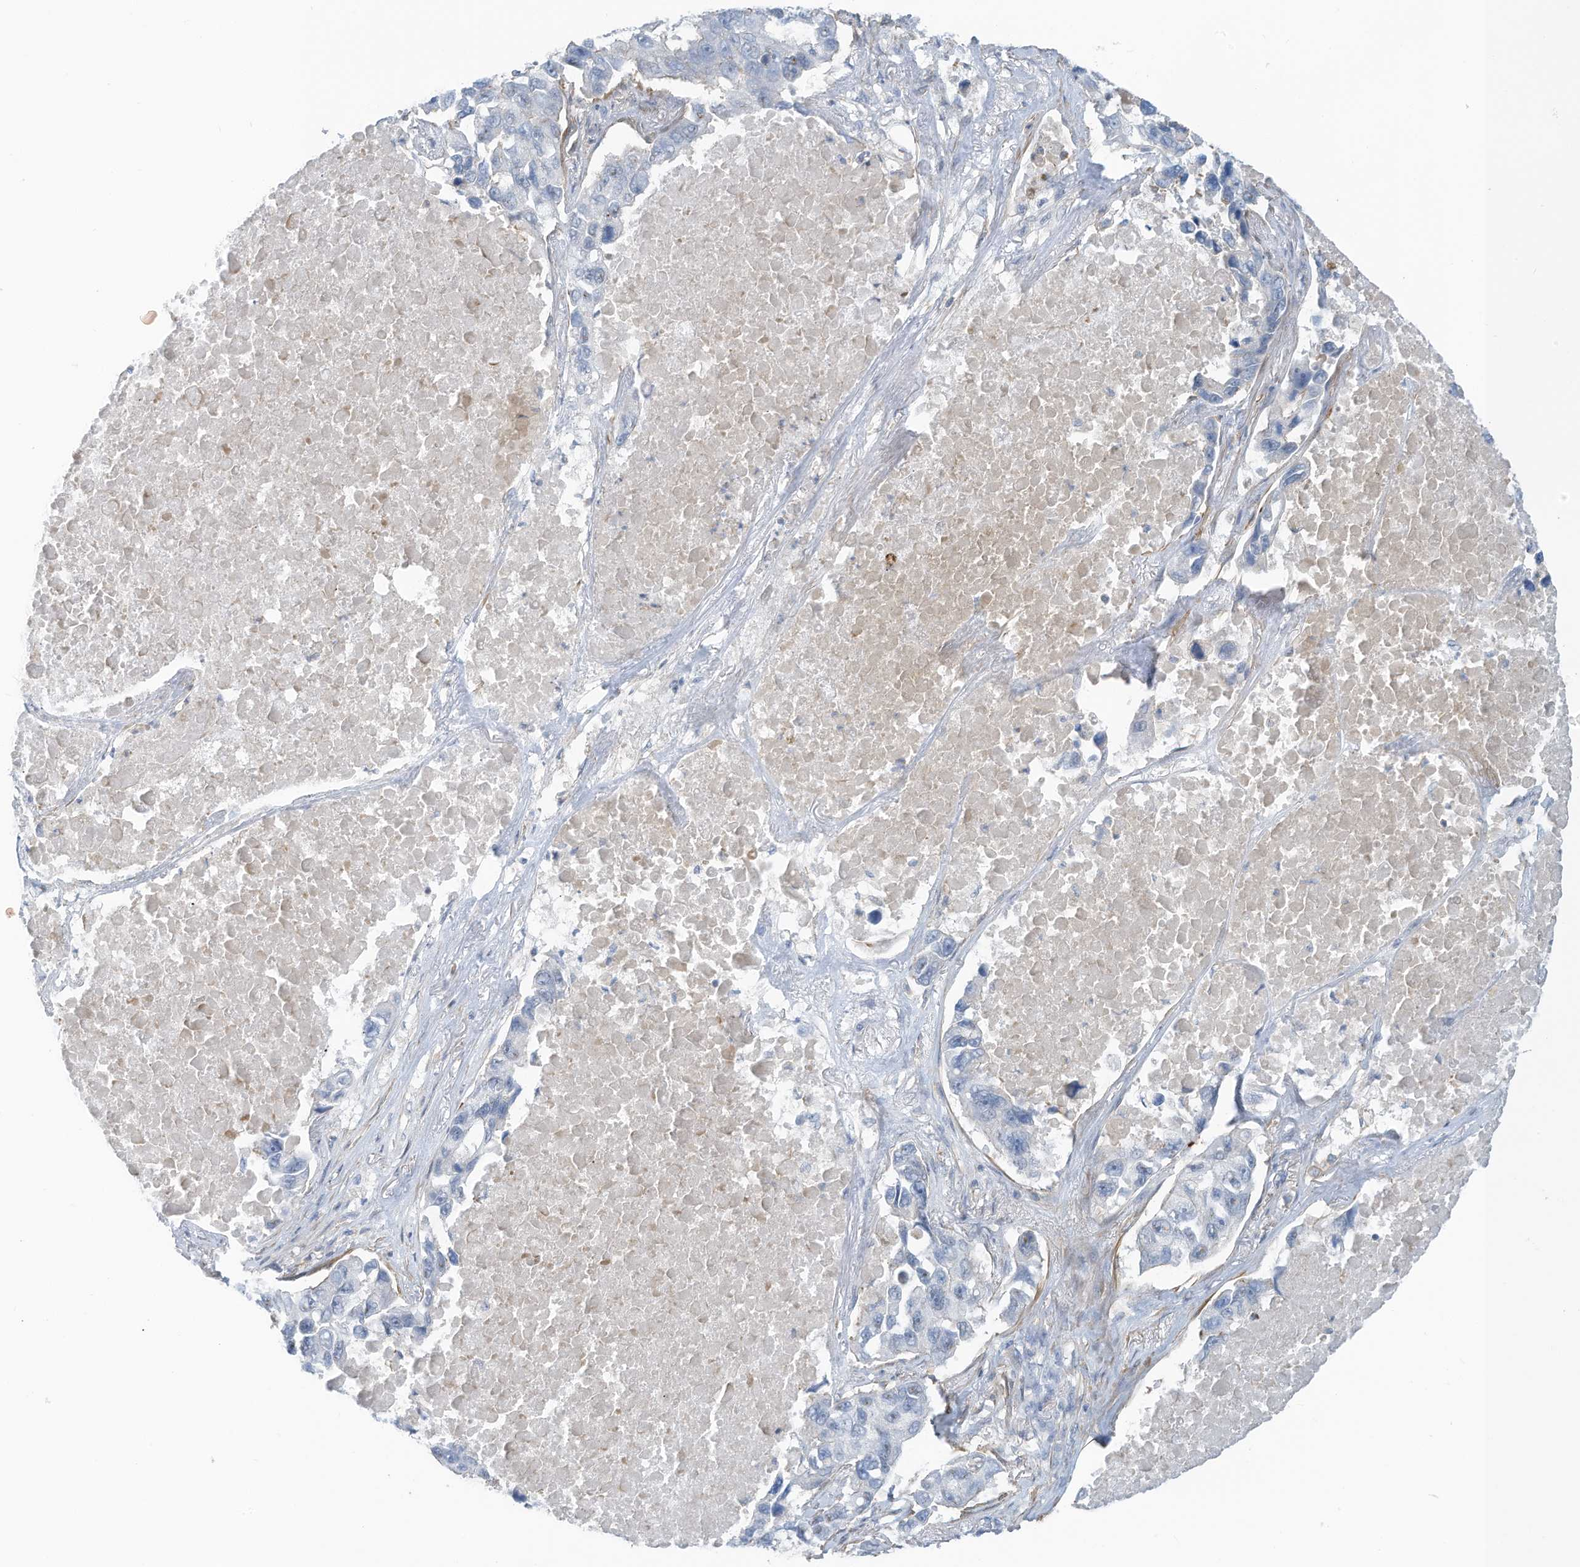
{"staining": {"intensity": "negative", "quantity": "none", "location": "none"}, "tissue": "lung cancer", "cell_type": "Tumor cells", "image_type": "cancer", "snomed": [{"axis": "morphology", "description": "Adenocarcinoma, NOS"}, {"axis": "topography", "description": "Lung"}], "caption": "This is an immunohistochemistry photomicrograph of adenocarcinoma (lung). There is no staining in tumor cells.", "gene": "ZNF846", "patient": {"sex": "male", "age": 64}}